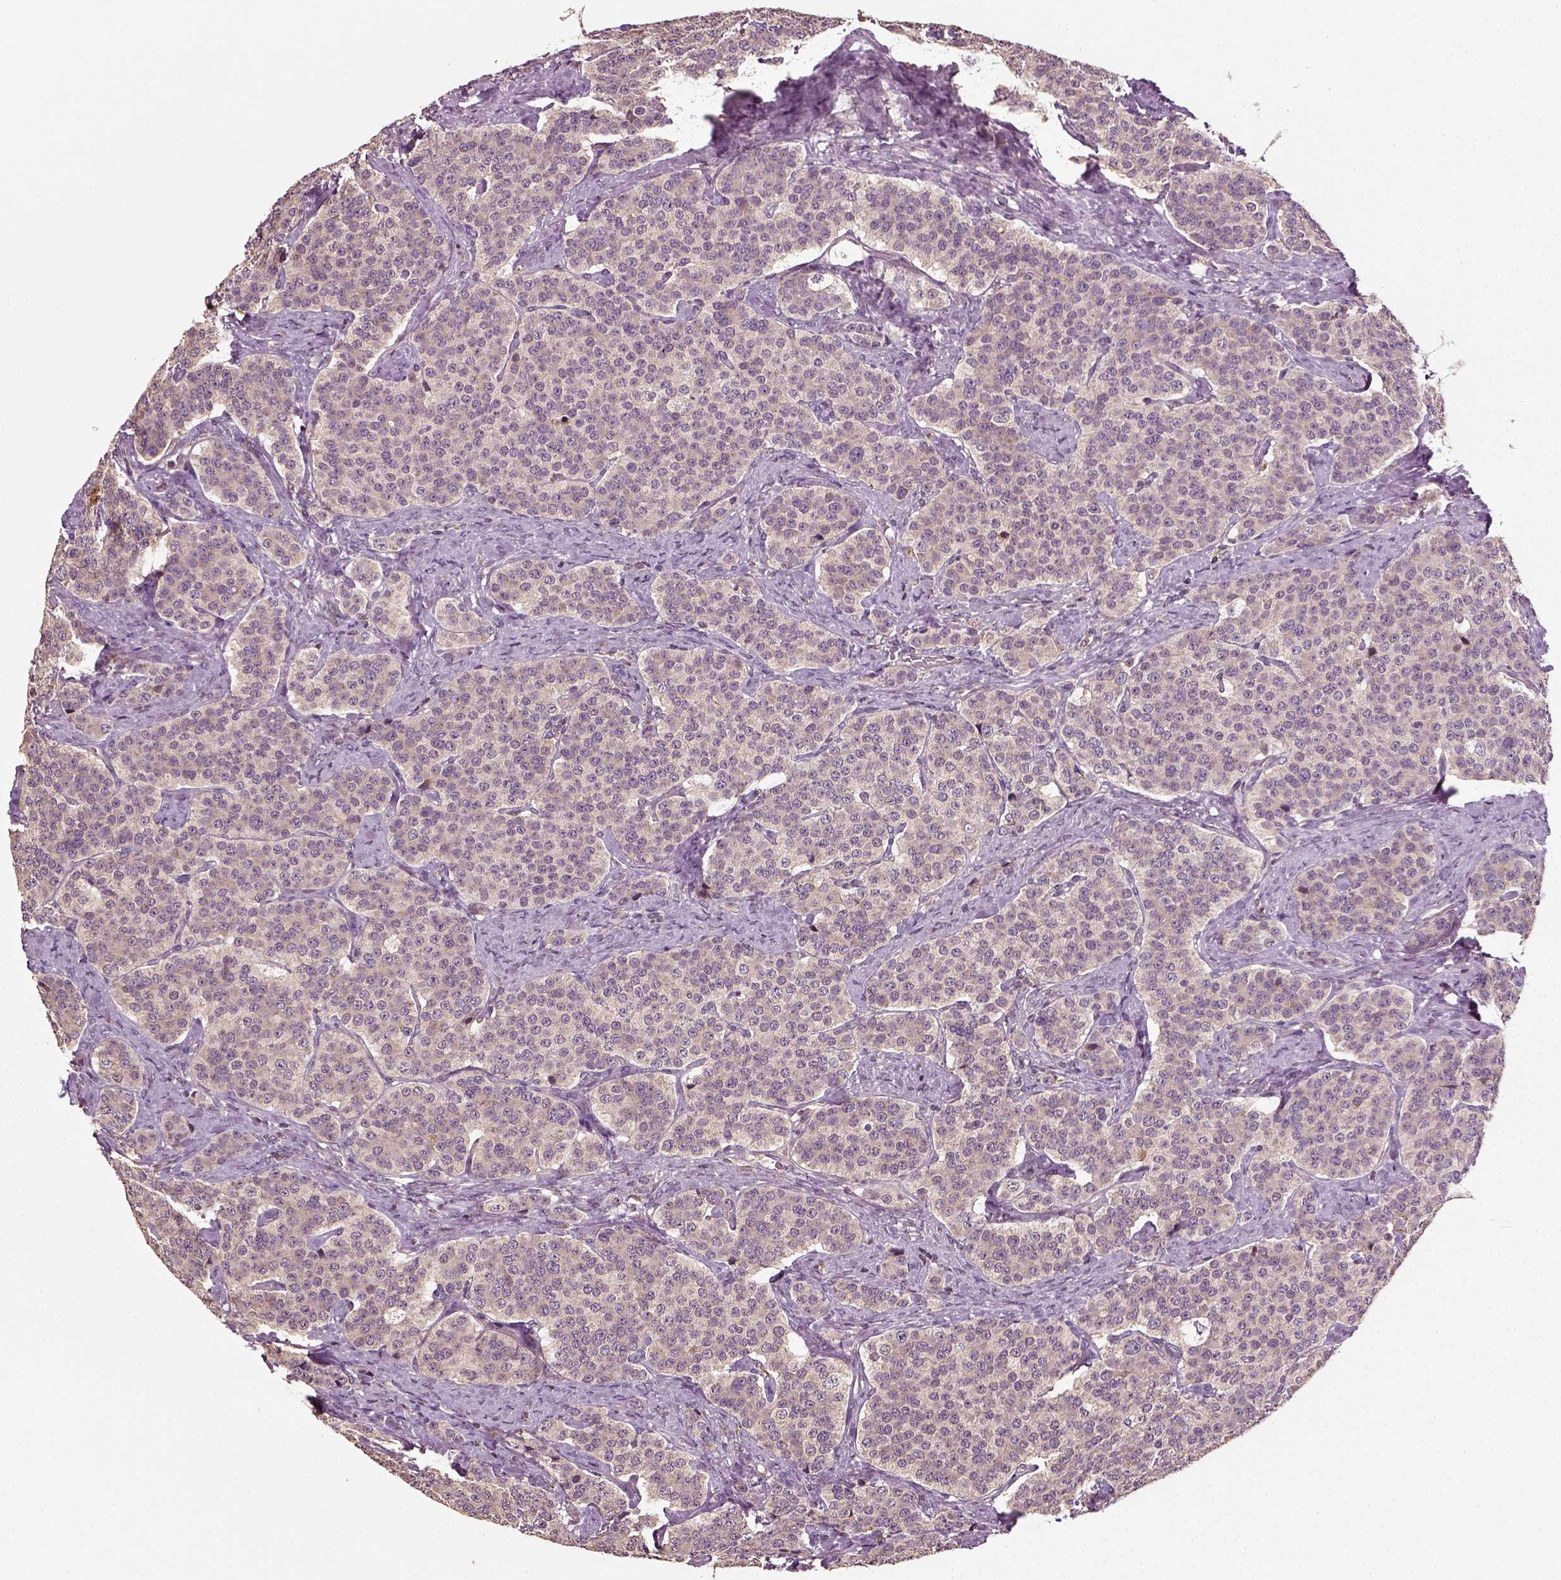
{"staining": {"intensity": "weak", "quantity": "25%-75%", "location": "cytoplasmic/membranous"}, "tissue": "carcinoid", "cell_type": "Tumor cells", "image_type": "cancer", "snomed": [{"axis": "morphology", "description": "Carcinoid, malignant, NOS"}, {"axis": "topography", "description": "Small intestine"}], "caption": "High-magnification brightfield microscopy of carcinoid stained with DAB (brown) and counterstained with hematoxylin (blue). tumor cells exhibit weak cytoplasmic/membranous expression is appreciated in approximately25%-75% of cells.", "gene": "ERV3-1", "patient": {"sex": "female", "age": 58}}